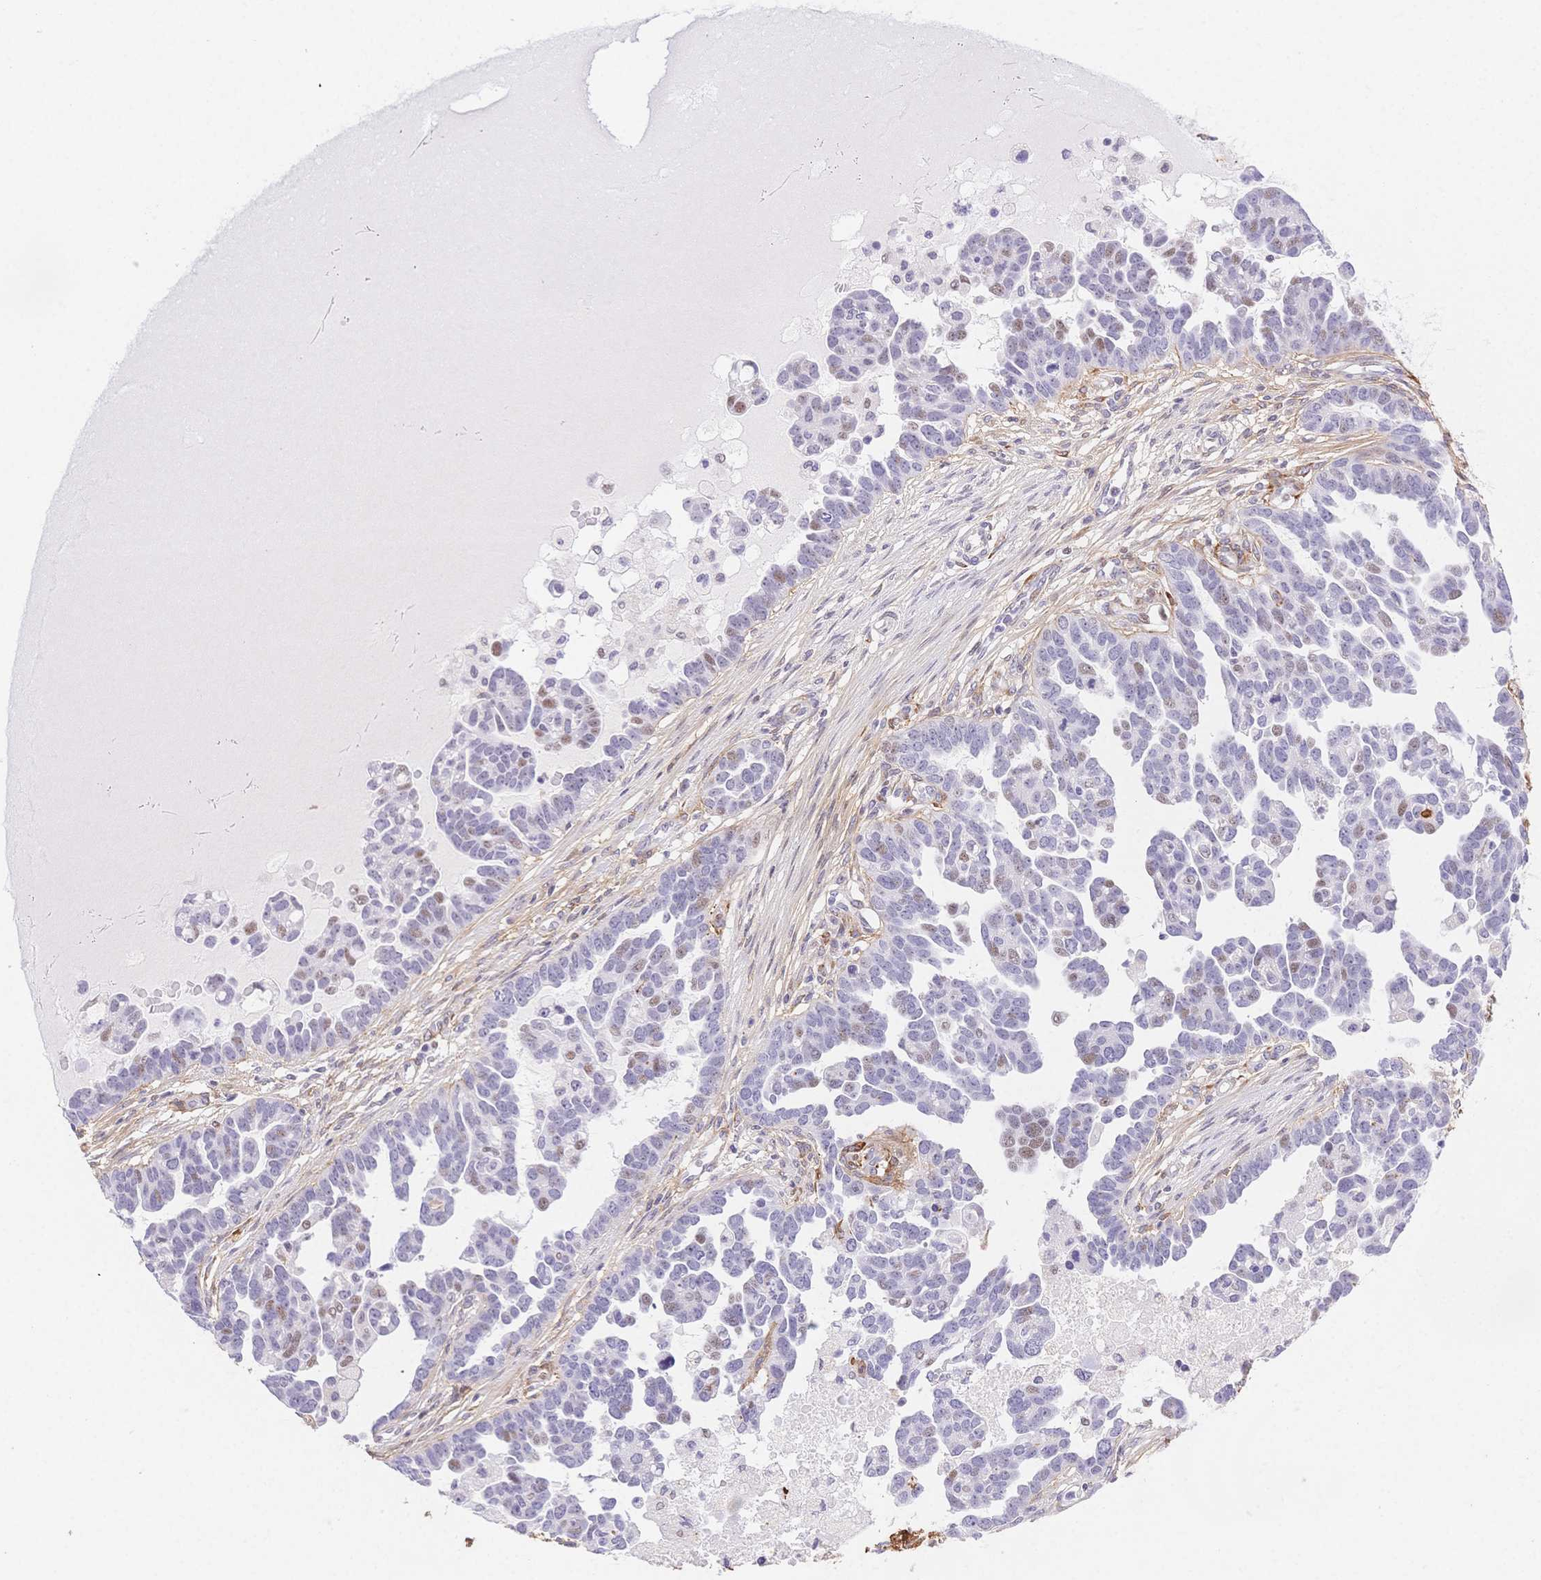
{"staining": {"intensity": "moderate", "quantity": "<25%", "location": "nuclear"}, "tissue": "ovarian cancer", "cell_type": "Tumor cells", "image_type": "cancer", "snomed": [{"axis": "morphology", "description": "Cystadenocarcinoma, serous, NOS"}, {"axis": "topography", "description": "Ovary"}], "caption": "IHC photomicrograph of human ovarian cancer (serous cystadenocarcinoma) stained for a protein (brown), which shows low levels of moderate nuclear staining in about <25% of tumor cells.", "gene": "PDZD2", "patient": {"sex": "female", "age": 54}}